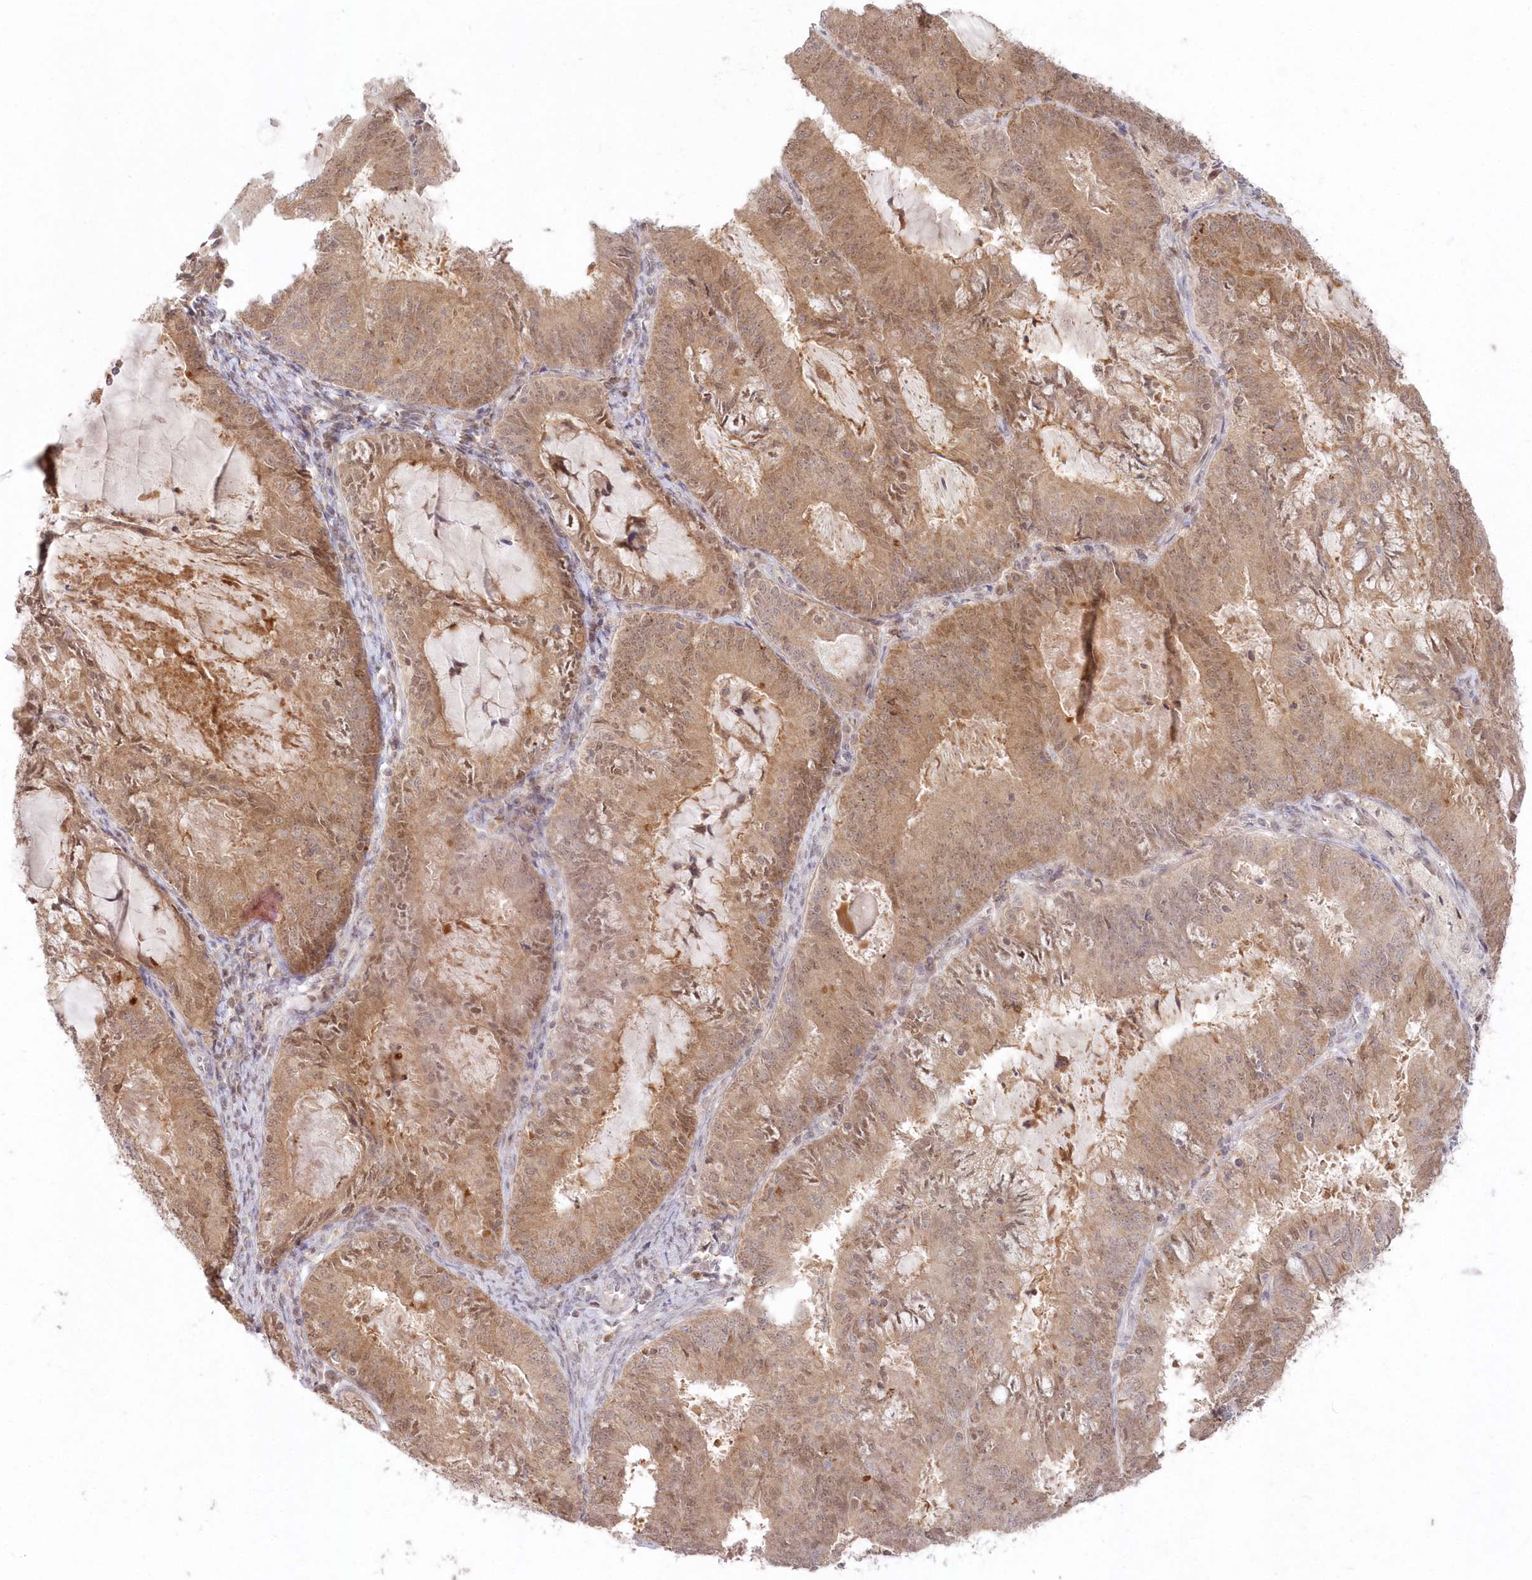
{"staining": {"intensity": "moderate", "quantity": ">75%", "location": "cytoplasmic/membranous,nuclear"}, "tissue": "endometrial cancer", "cell_type": "Tumor cells", "image_type": "cancer", "snomed": [{"axis": "morphology", "description": "Adenocarcinoma, NOS"}, {"axis": "topography", "description": "Endometrium"}], "caption": "Endometrial cancer (adenocarcinoma) tissue reveals moderate cytoplasmic/membranous and nuclear staining in about >75% of tumor cells The staining is performed using DAB (3,3'-diaminobenzidine) brown chromogen to label protein expression. The nuclei are counter-stained blue using hematoxylin.", "gene": "ASCC1", "patient": {"sex": "female", "age": 57}}